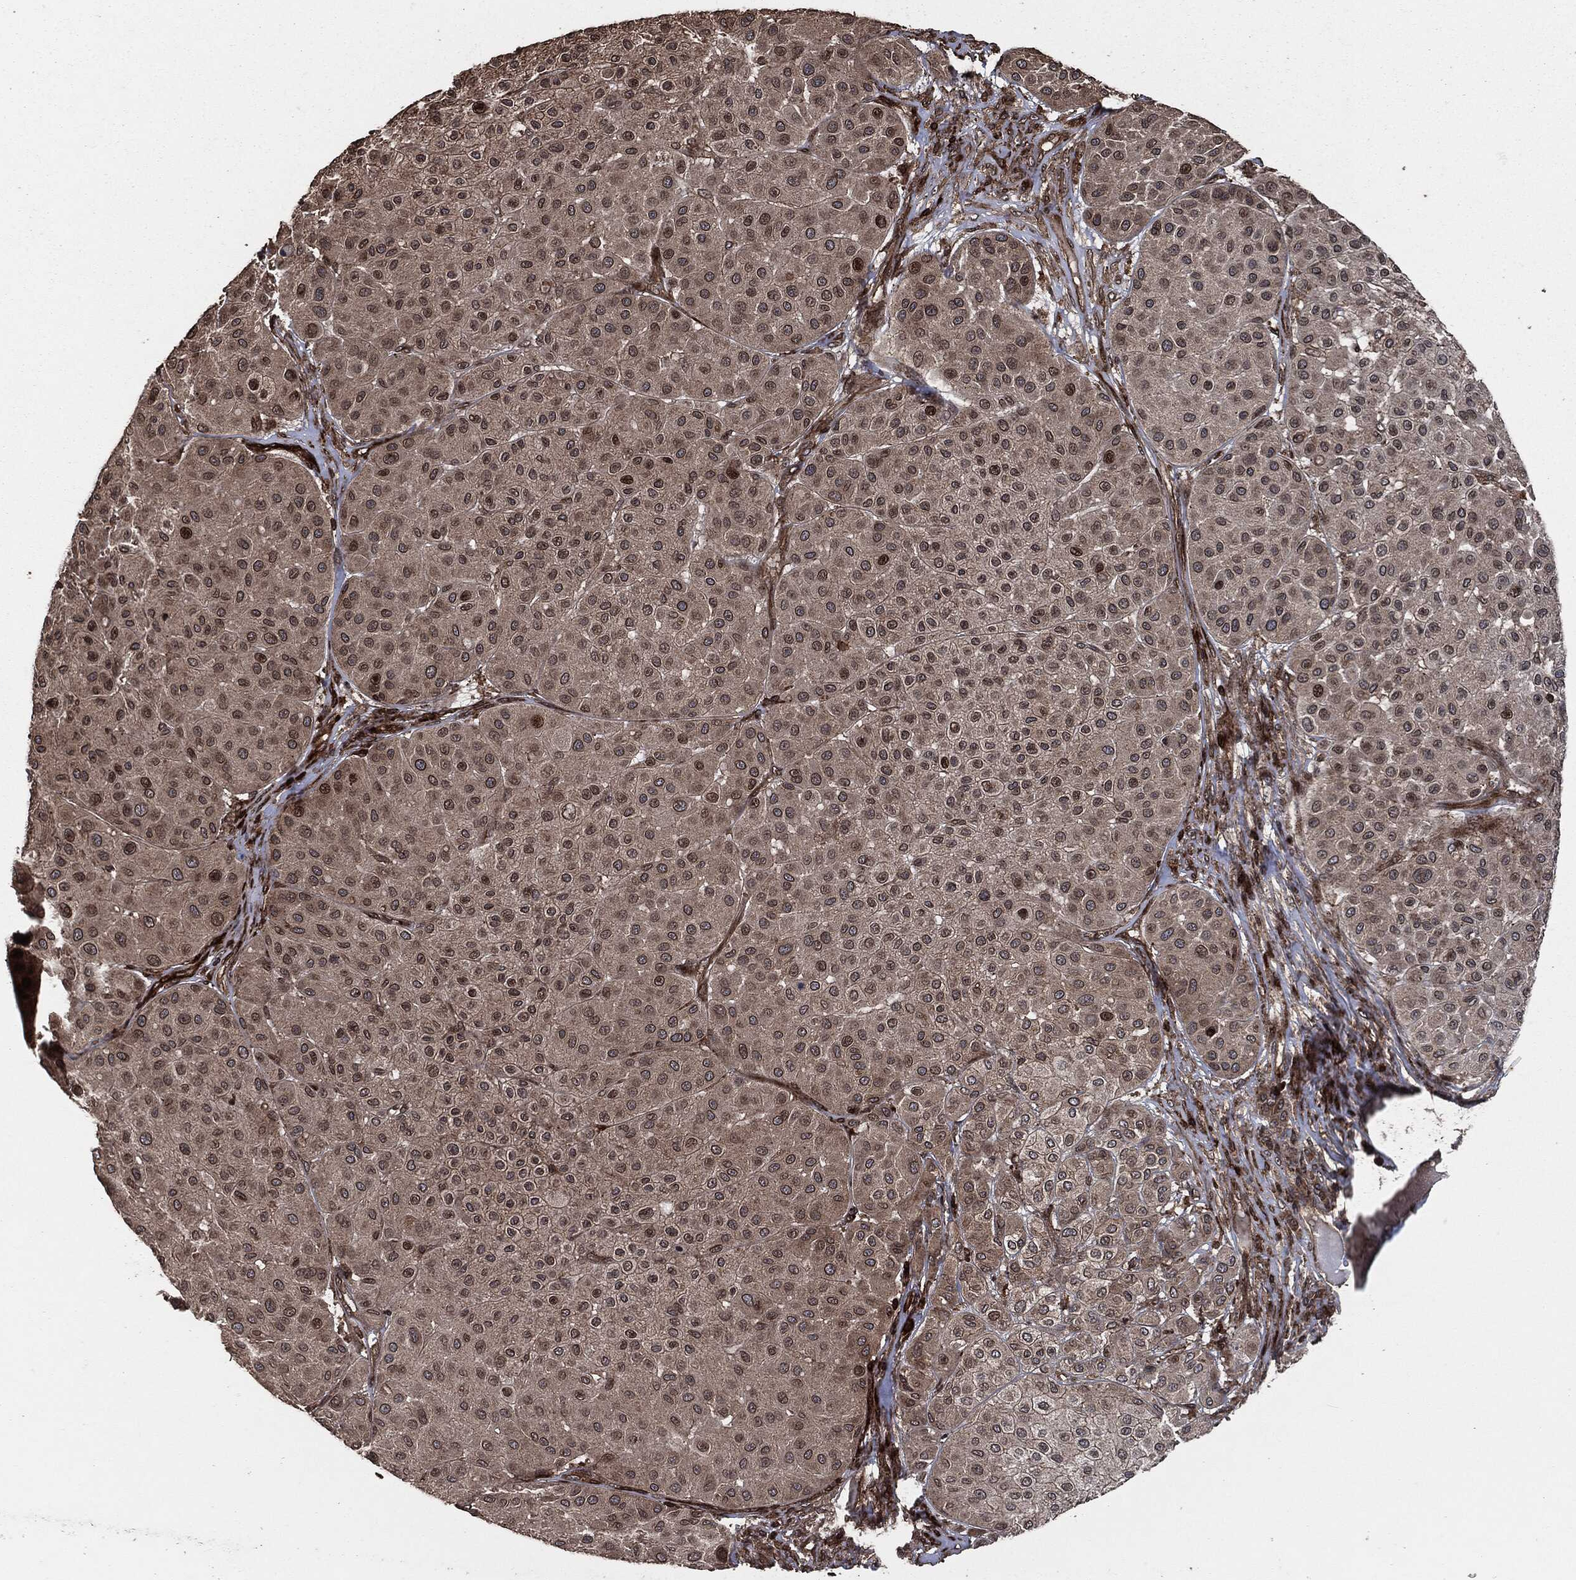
{"staining": {"intensity": "moderate", "quantity": "25%-75%", "location": "cytoplasmic/membranous"}, "tissue": "melanoma", "cell_type": "Tumor cells", "image_type": "cancer", "snomed": [{"axis": "morphology", "description": "Malignant melanoma, Metastatic site"}, {"axis": "topography", "description": "Smooth muscle"}], "caption": "This is an image of immunohistochemistry (IHC) staining of malignant melanoma (metastatic site), which shows moderate staining in the cytoplasmic/membranous of tumor cells.", "gene": "IFIT1", "patient": {"sex": "male", "age": 41}}